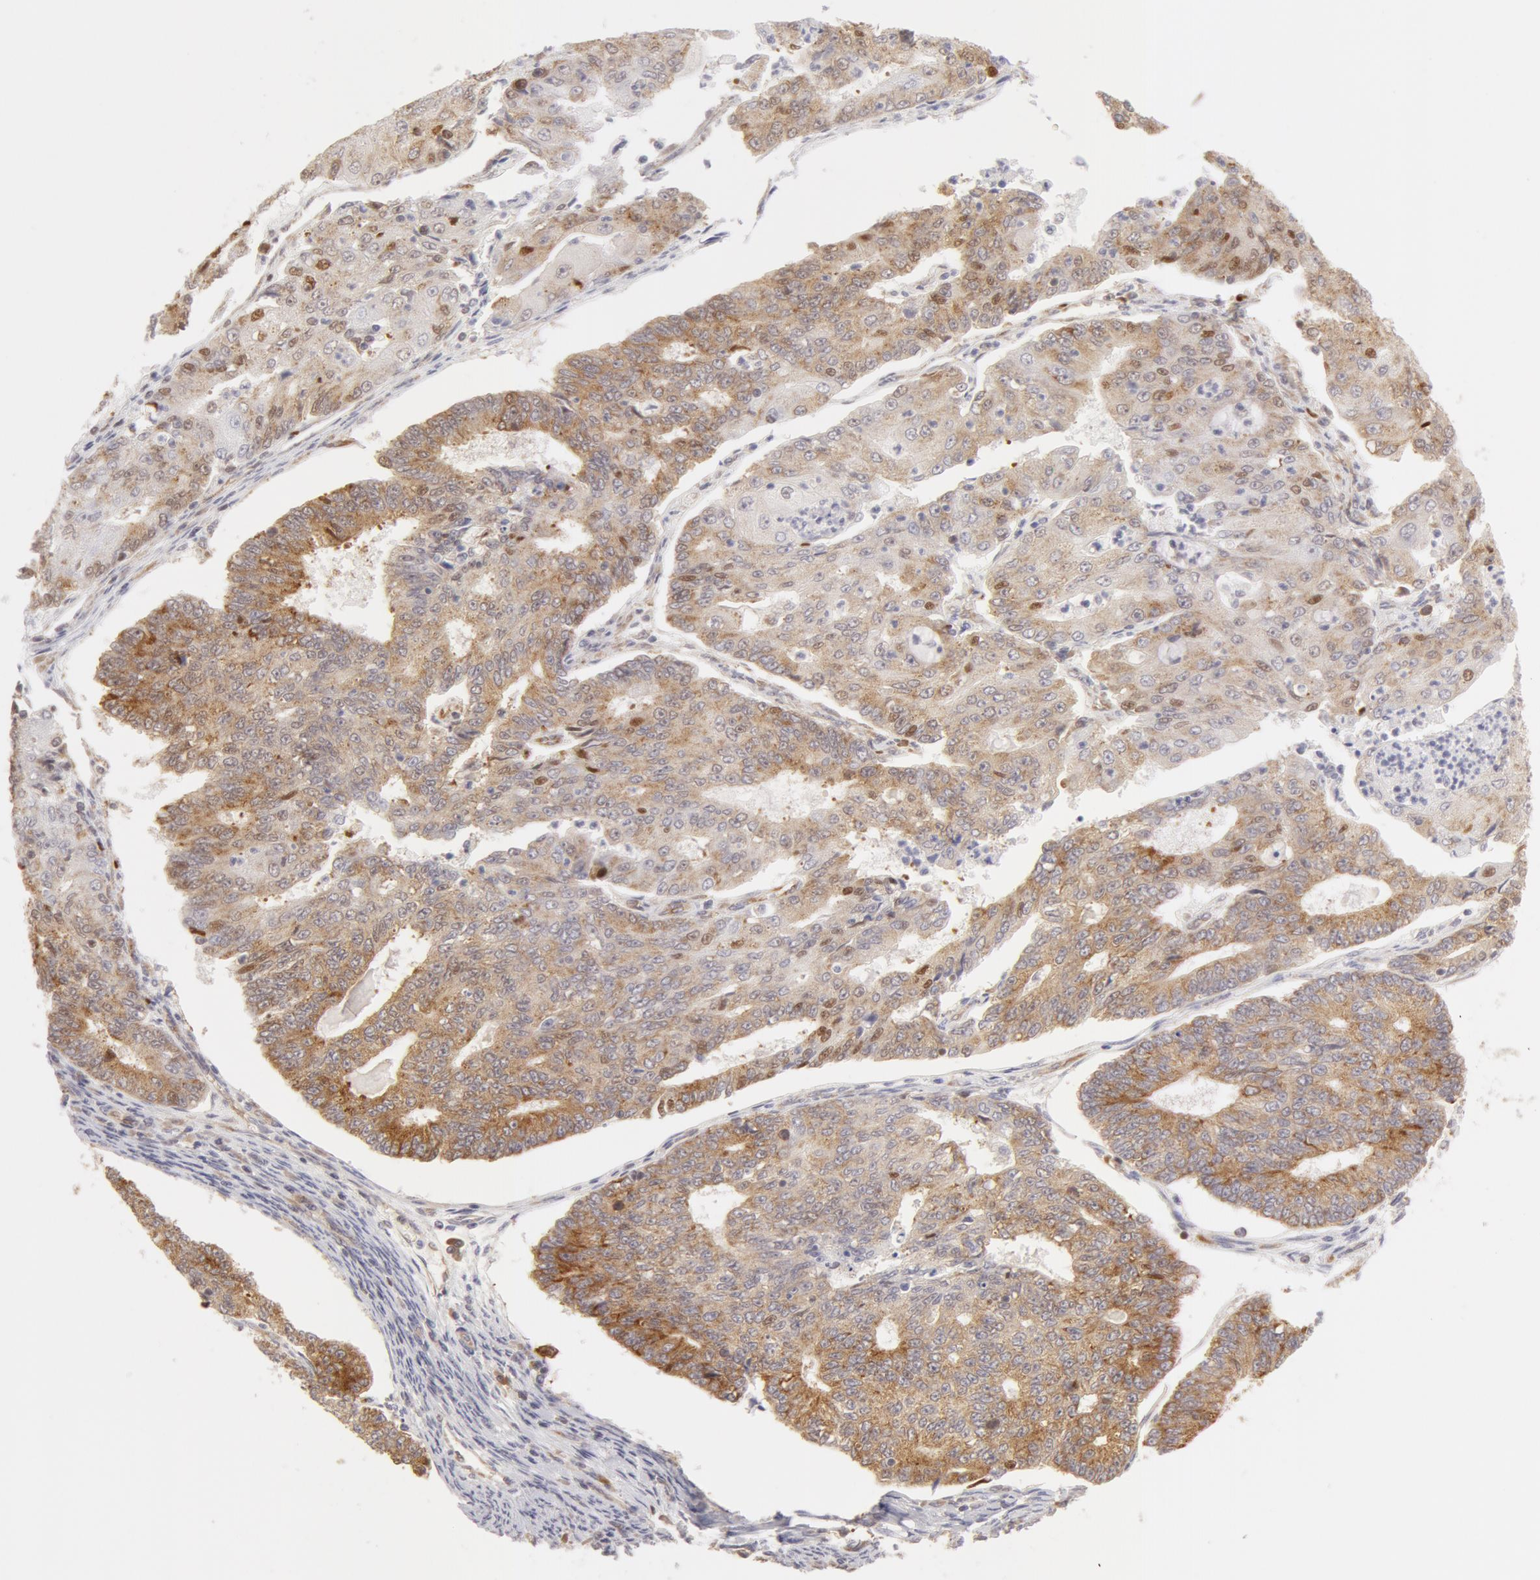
{"staining": {"intensity": "weak", "quantity": ">75%", "location": "cytoplasmic/membranous"}, "tissue": "endometrial cancer", "cell_type": "Tumor cells", "image_type": "cancer", "snomed": [{"axis": "morphology", "description": "Adenocarcinoma, NOS"}, {"axis": "topography", "description": "Endometrium"}], "caption": "Weak cytoplasmic/membranous staining is identified in approximately >75% of tumor cells in endometrial cancer.", "gene": "DDX3Y", "patient": {"sex": "female", "age": 56}}